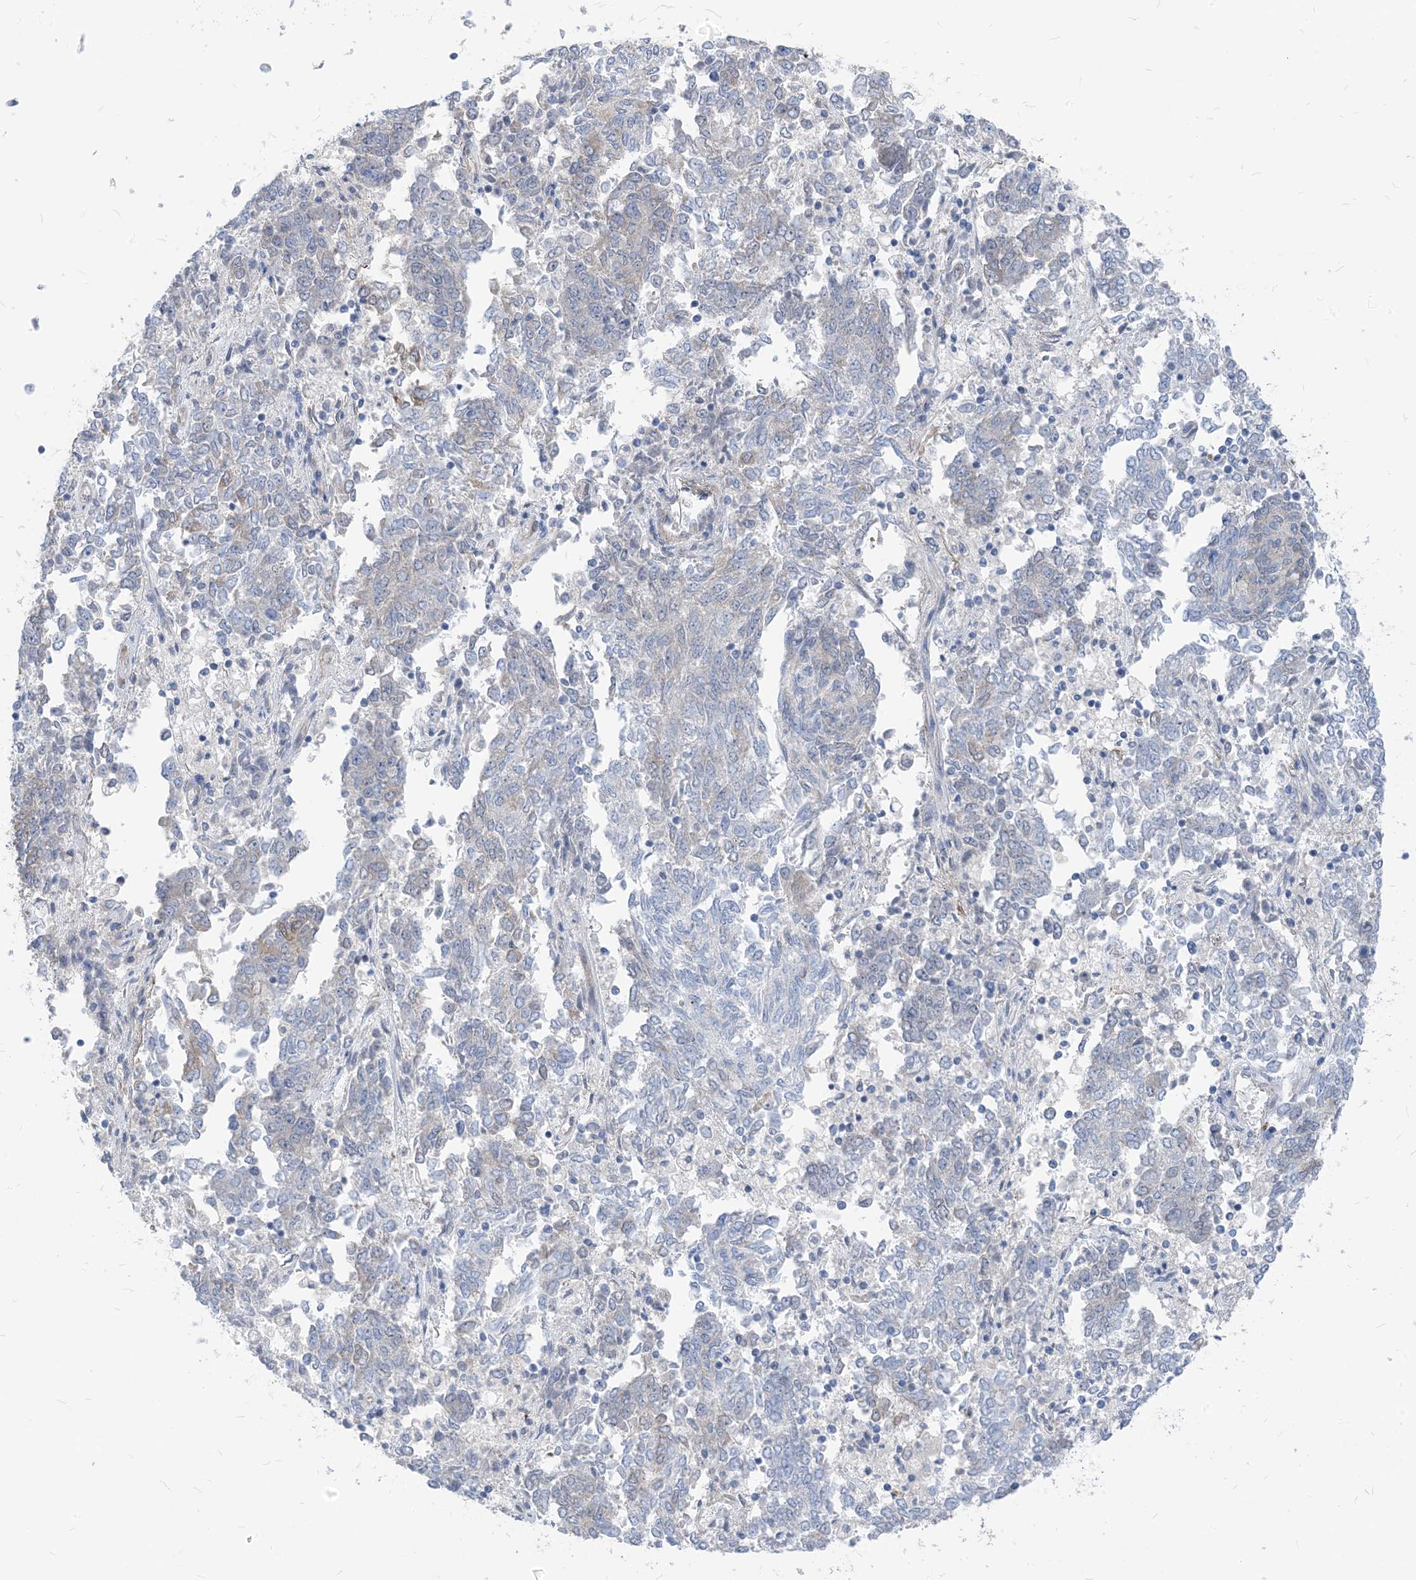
{"staining": {"intensity": "negative", "quantity": "none", "location": "none"}, "tissue": "endometrial cancer", "cell_type": "Tumor cells", "image_type": "cancer", "snomed": [{"axis": "morphology", "description": "Adenocarcinoma, NOS"}, {"axis": "topography", "description": "Endometrium"}], "caption": "DAB immunohistochemical staining of human endometrial cancer (adenocarcinoma) reveals no significant positivity in tumor cells. (Brightfield microscopy of DAB (3,3'-diaminobenzidine) immunohistochemistry at high magnification).", "gene": "PLEKHA3", "patient": {"sex": "female", "age": 80}}